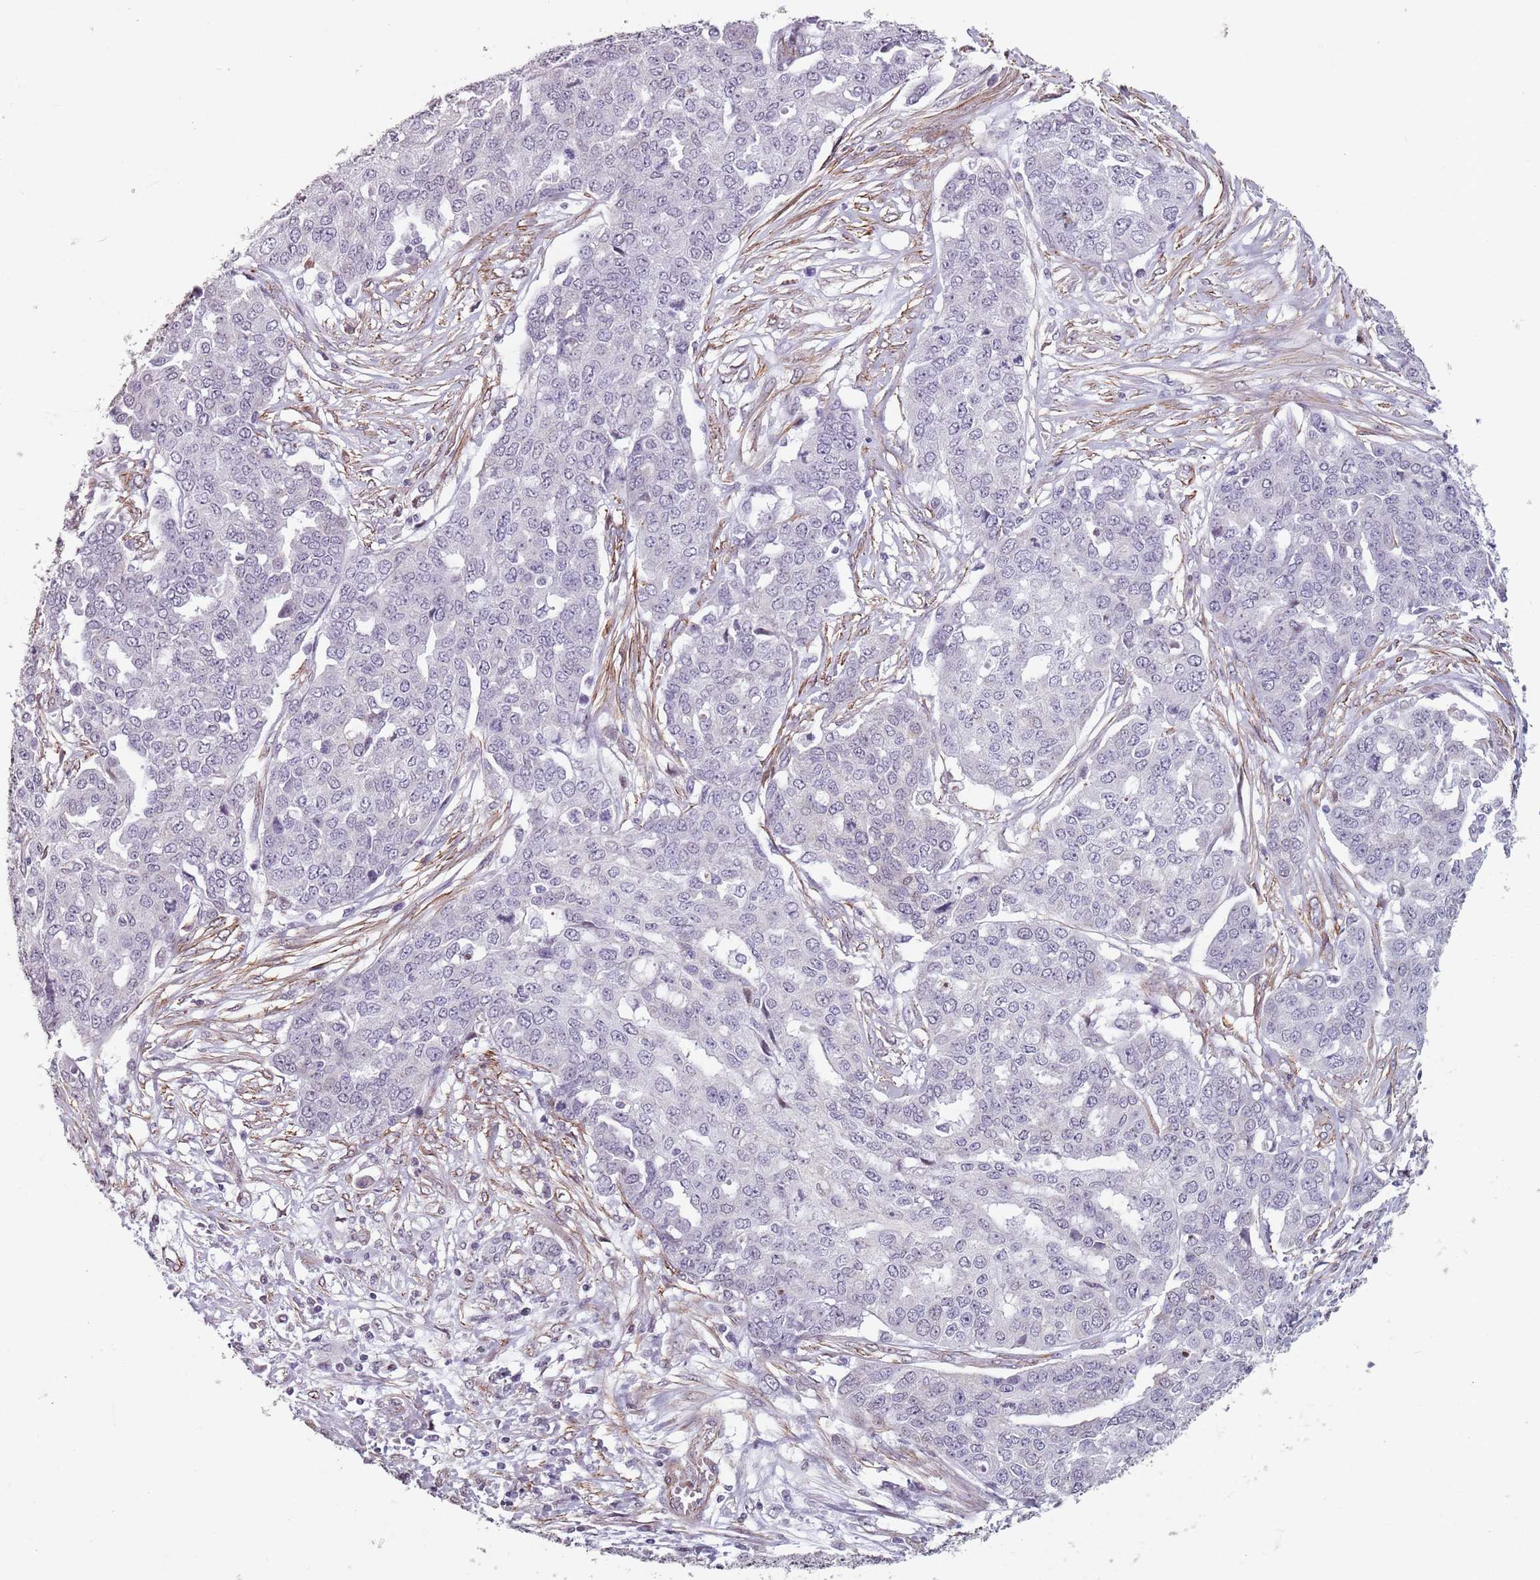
{"staining": {"intensity": "negative", "quantity": "none", "location": "none"}, "tissue": "ovarian cancer", "cell_type": "Tumor cells", "image_type": "cancer", "snomed": [{"axis": "morphology", "description": "Cystadenocarcinoma, serous, NOS"}, {"axis": "topography", "description": "Soft tissue"}, {"axis": "topography", "description": "Ovary"}], "caption": "IHC histopathology image of neoplastic tissue: human ovarian serous cystadenocarcinoma stained with DAB (3,3'-diaminobenzidine) reveals no significant protein staining in tumor cells.", "gene": "TMC4", "patient": {"sex": "female", "age": 57}}